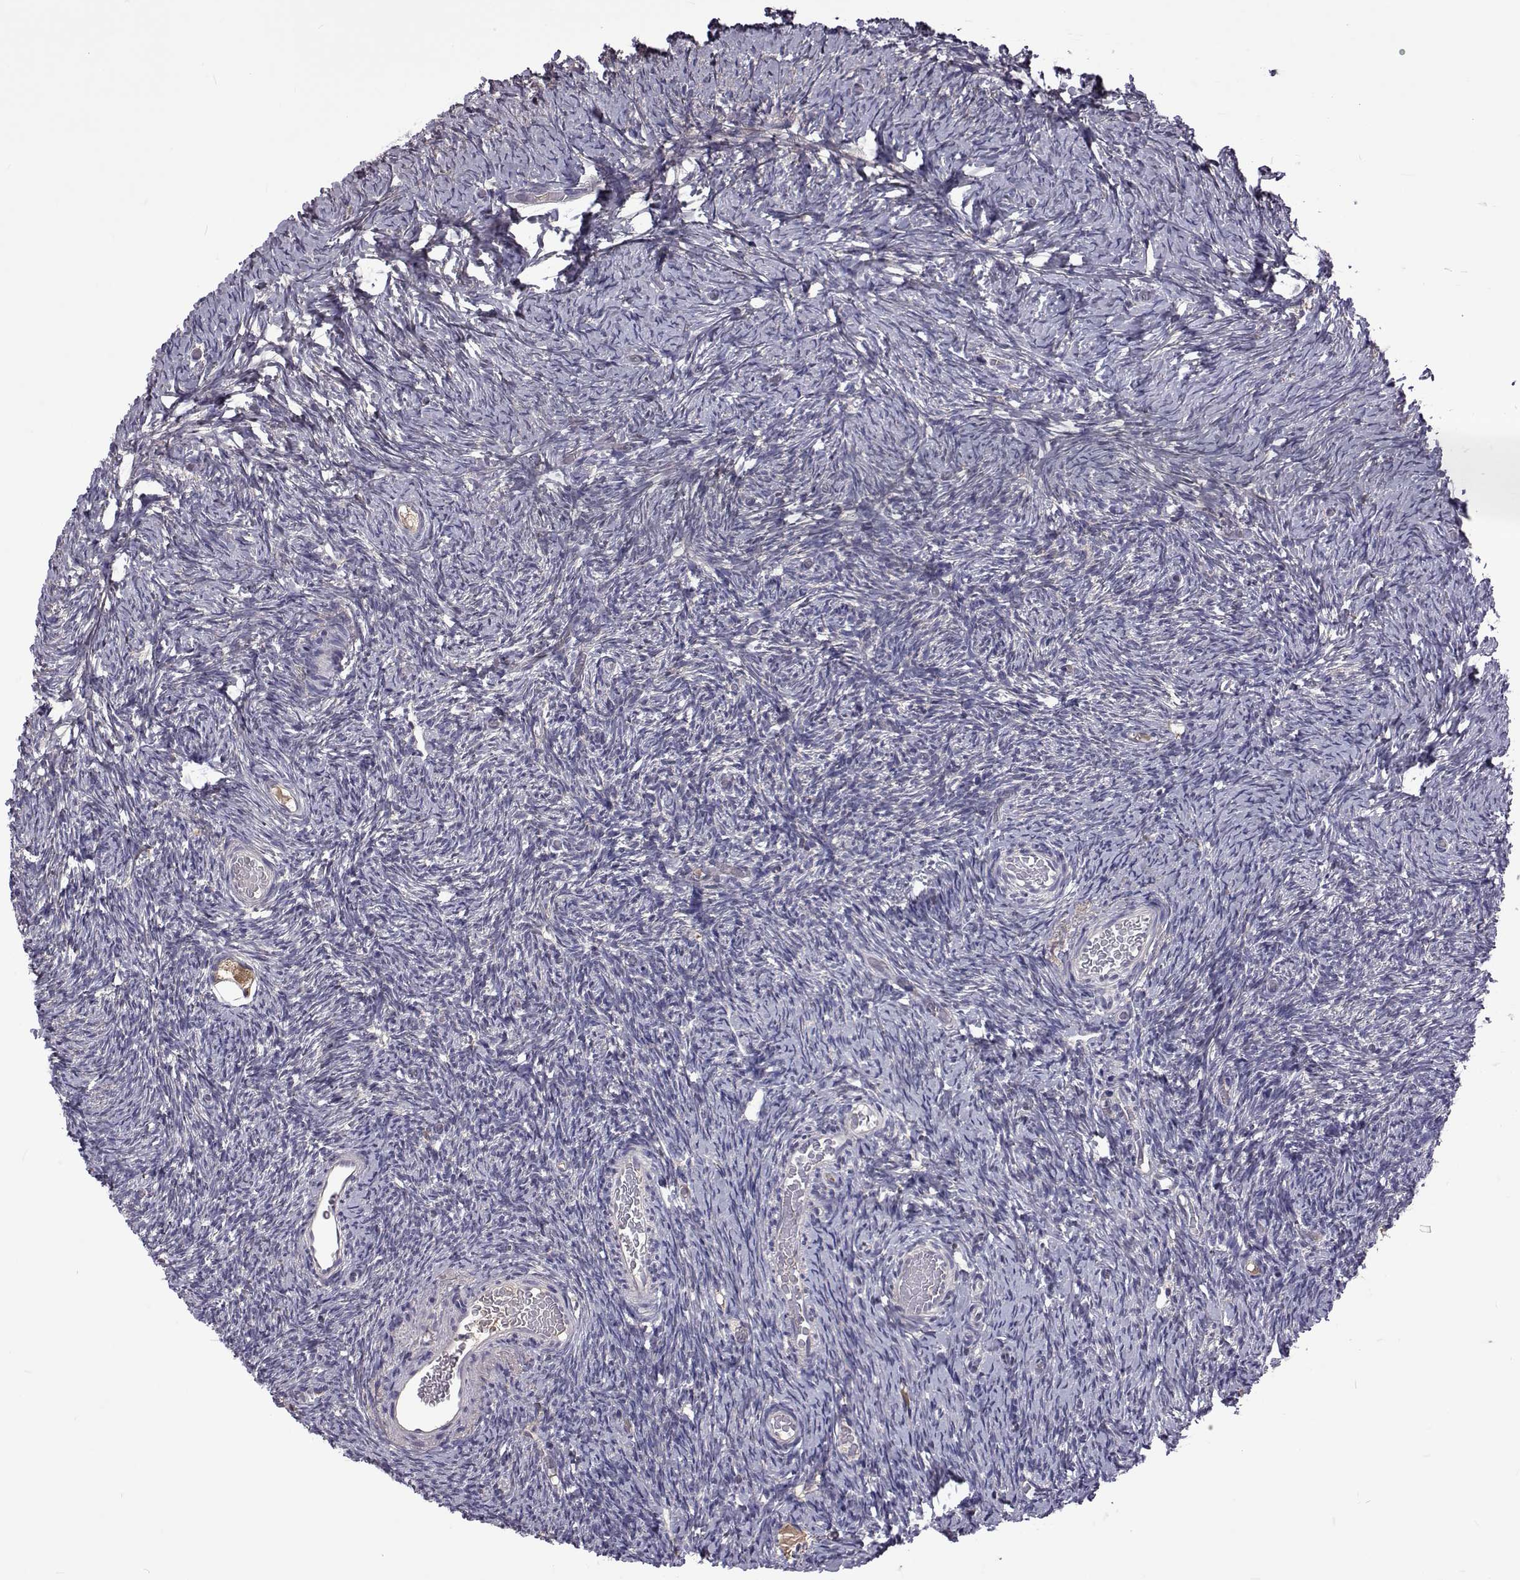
{"staining": {"intensity": "moderate", "quantity": ">75%", "location": "cytoplasmic/membranous"}, "tissue": "ovary", "cell_type": "Follicle cells", "image_type": "normal", "snomed": [{"axis": "morphology", "description": "Normal tissue, NOS"}, {"axis": "topography", "description": "Ovary"}], "caption": "A brown stain highlights moderate cytoplasmic/membranous expression of a protein in follicle cells of benign human ovary. The protein is shown in brown color, while the nuclei are stained blue.", "gene": "TCF15", "patient": {"sex": "female", "age": 39}}